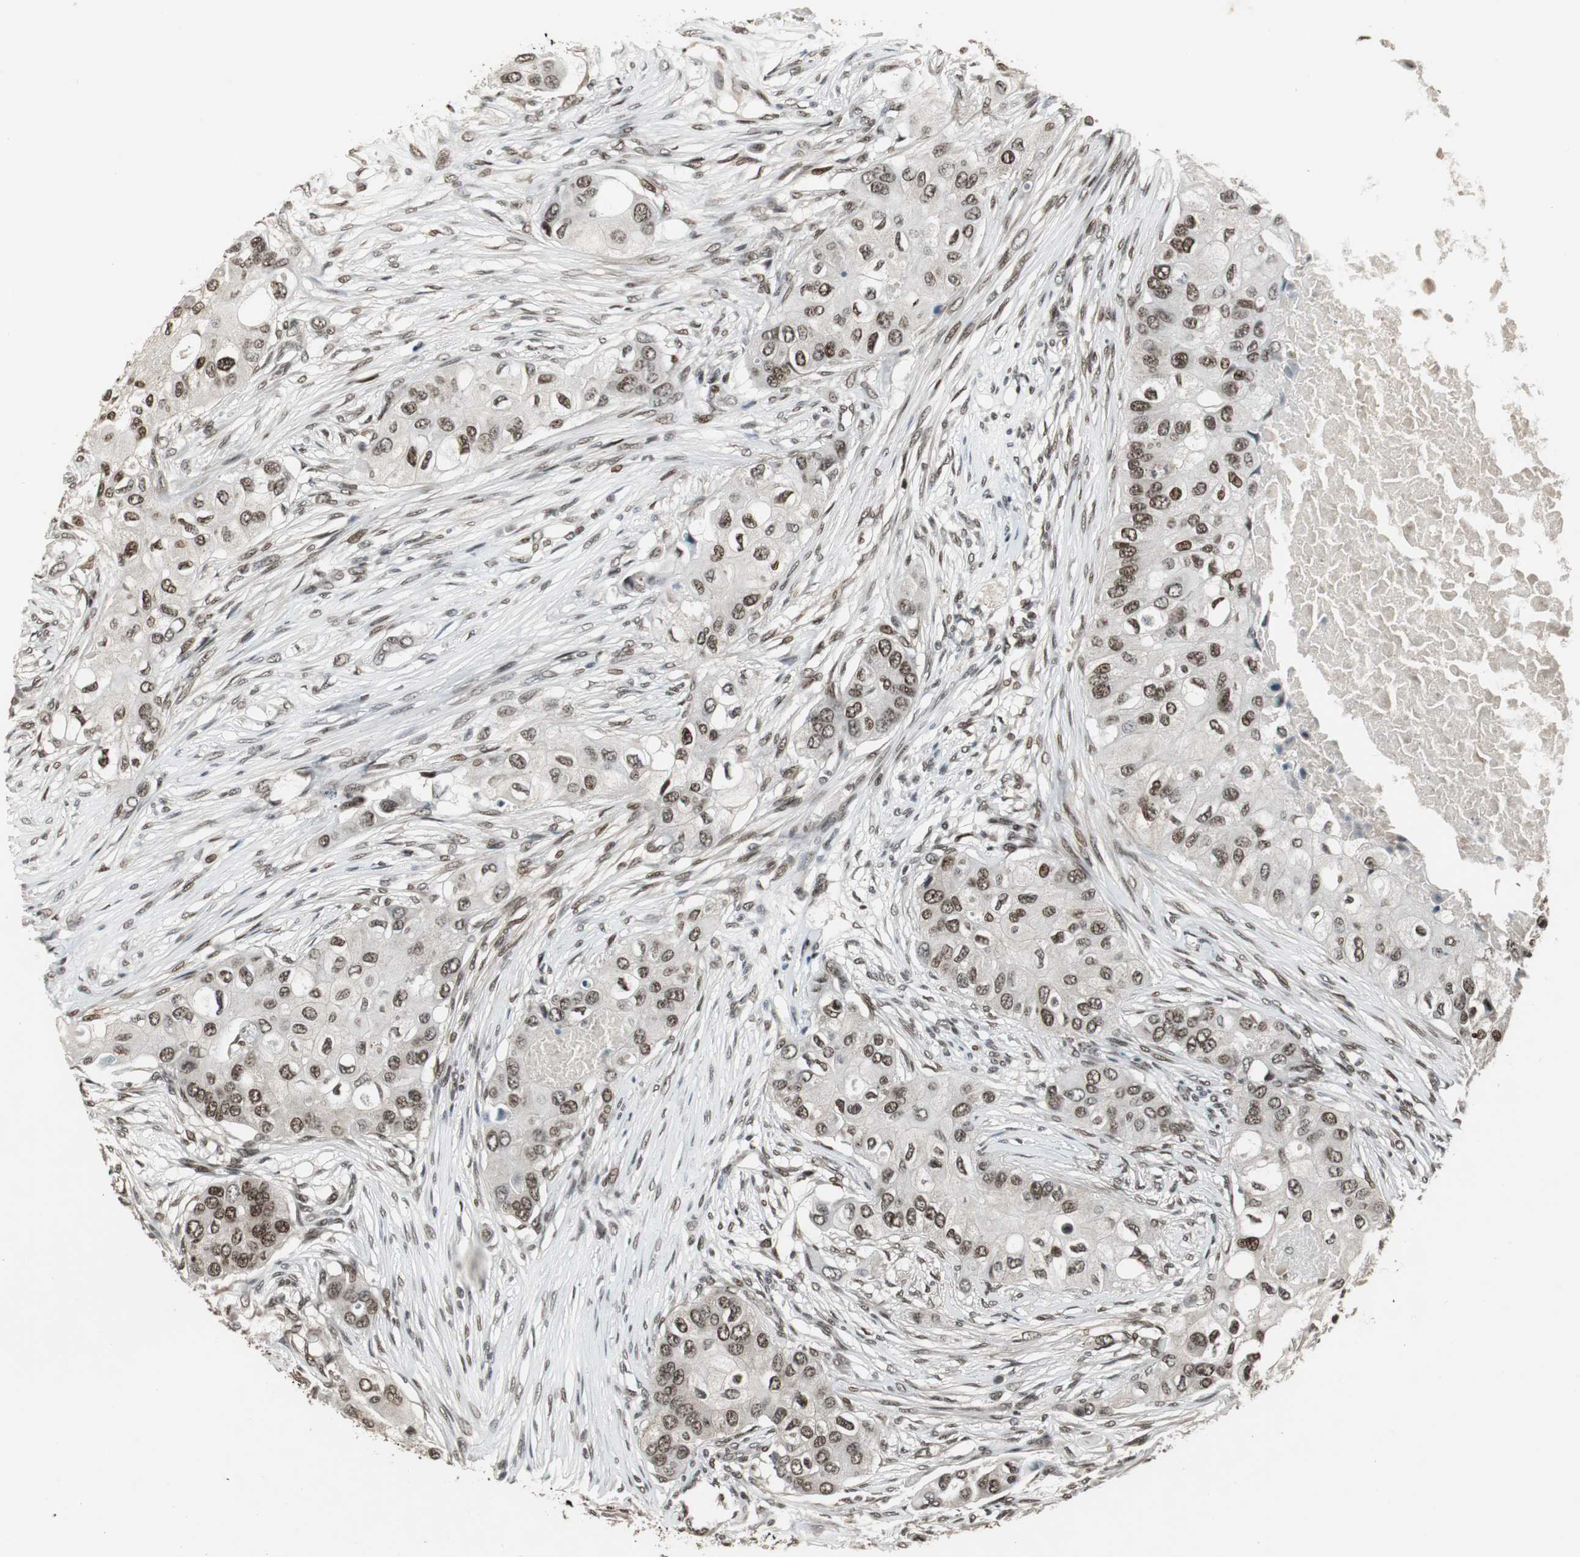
{"staining": {"intensity": "strong", "quantity": ">75%", "location": "nuclear"}, "tissue": "breast cancer", "cell_type": "Tumor cells", "image_type": "cancer", "snomed": [{"axis": "morphology", "description": "Normal tissue, NOS"}, {"axis": "morphology", "description": "Duct carcinoma"}, {"axis": "topography", "description": "Breast"}], "caption": "Immunohistochemistry (DAB) staining of breast invasive ductal carcinoma reveals strong nuclear protein positivity in approximately >75% of tumor cells.", "gene": "TAF5", "patient": {"sex": "female", "age": 49}}